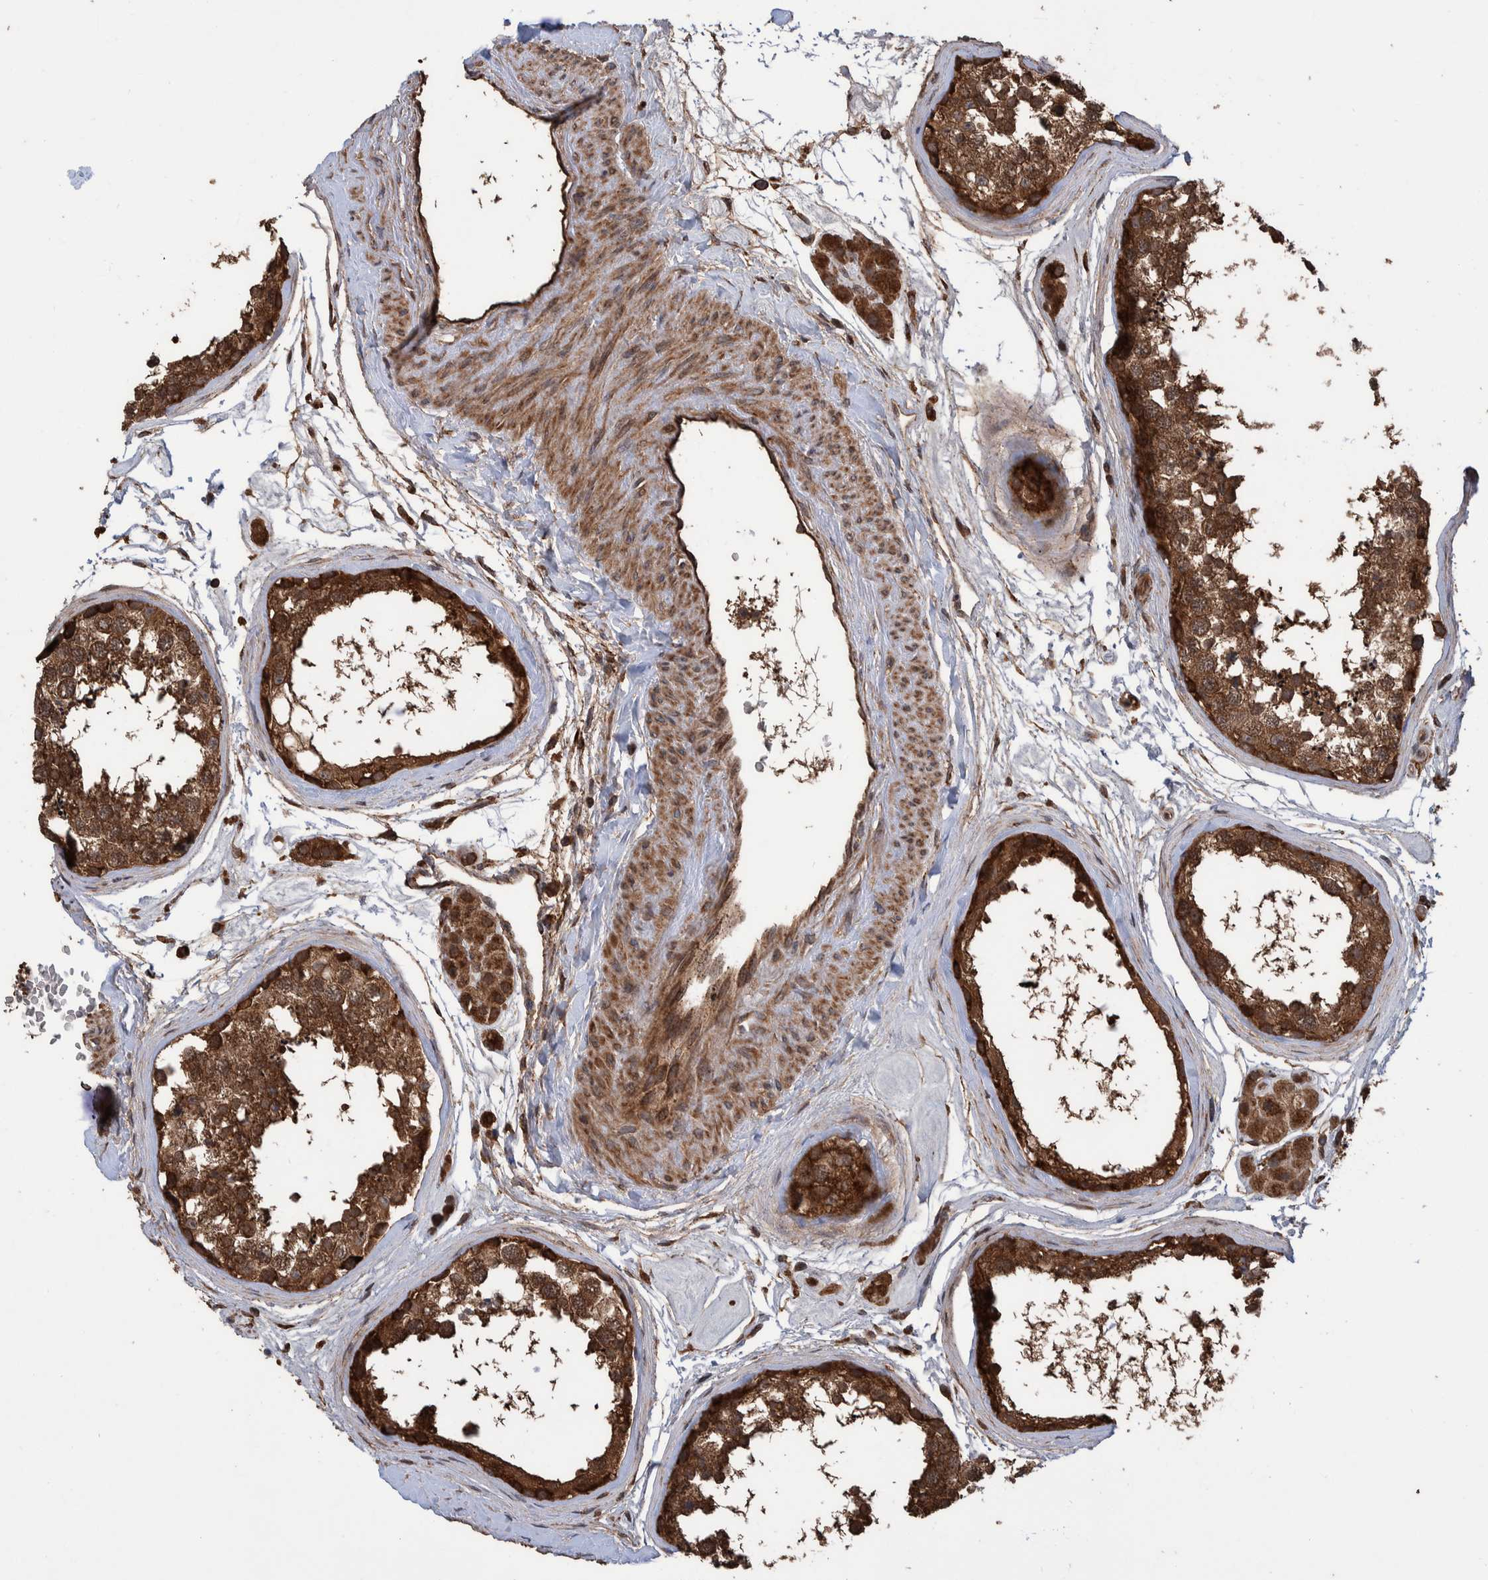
{"staining": {"intensity": "strong", "quantity": ">75%", "location": "cytoplasmic/membranous"}, "tissue": "testis", "cell_type": "Cells in seminiferous ducts", "image_type": "normal", "snomed": [{"axis": "morphology", "description": "Normal tissue, NOS"}, {"axis": "topography", "description": "Testis"}], "caption": "A high-resolution image shows immunohistochemistry (IHC) staining of unremarkable testis, which displays strong cytoplasmic/membranous positivity in about >75% of cells in seminiferous ducts. (DAB IHC with brightfield microscopy, high magnification).", "gene": "VBP1", "patient": {"sex": "male", "age": 56}}